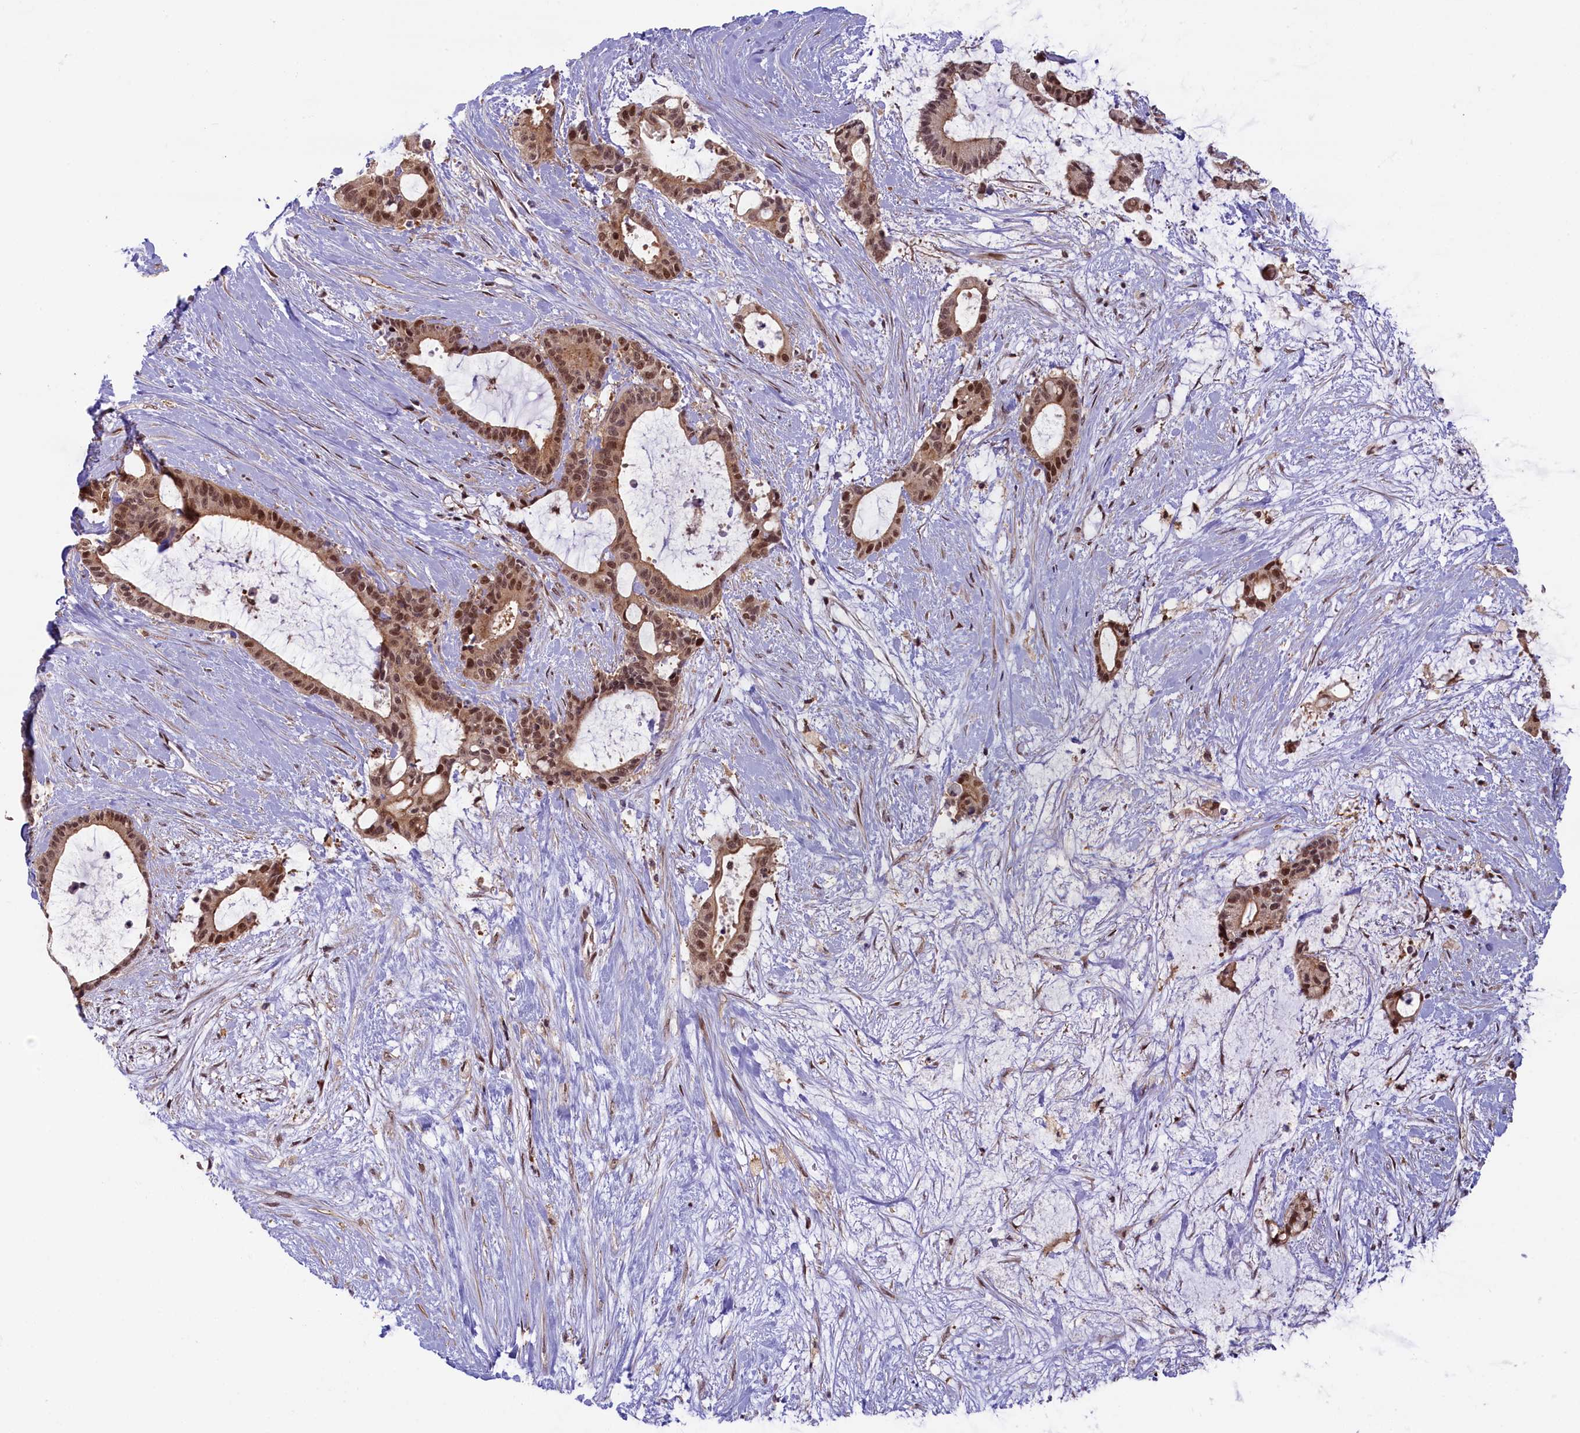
{"staining": {"intensity": "moderate", "quantity": ">75%", "location": "nuclear"}, "tissue": "liver cancer", "cell_type": "Tumor cells", "image_type": "cancer", "snomed": [{"axis": "morphology", "description": "Normal tissue, NOS"}, {"axis": "morphology", "description": "Cholangiocarcinoma"}, {"axis": "topography", "description": "Liver"}, {"axis": "topography", "description": "Peripheral nerve tissue"}], "caption": "This histopathology image exhibits immunohistochemistry staining of cholangiocarcinoma (liver), with medium moderate nuclear positivity in about >75% of tumor cells.", "gene": "FCHO1", "patient": {"sex": "female", "age": 73}}